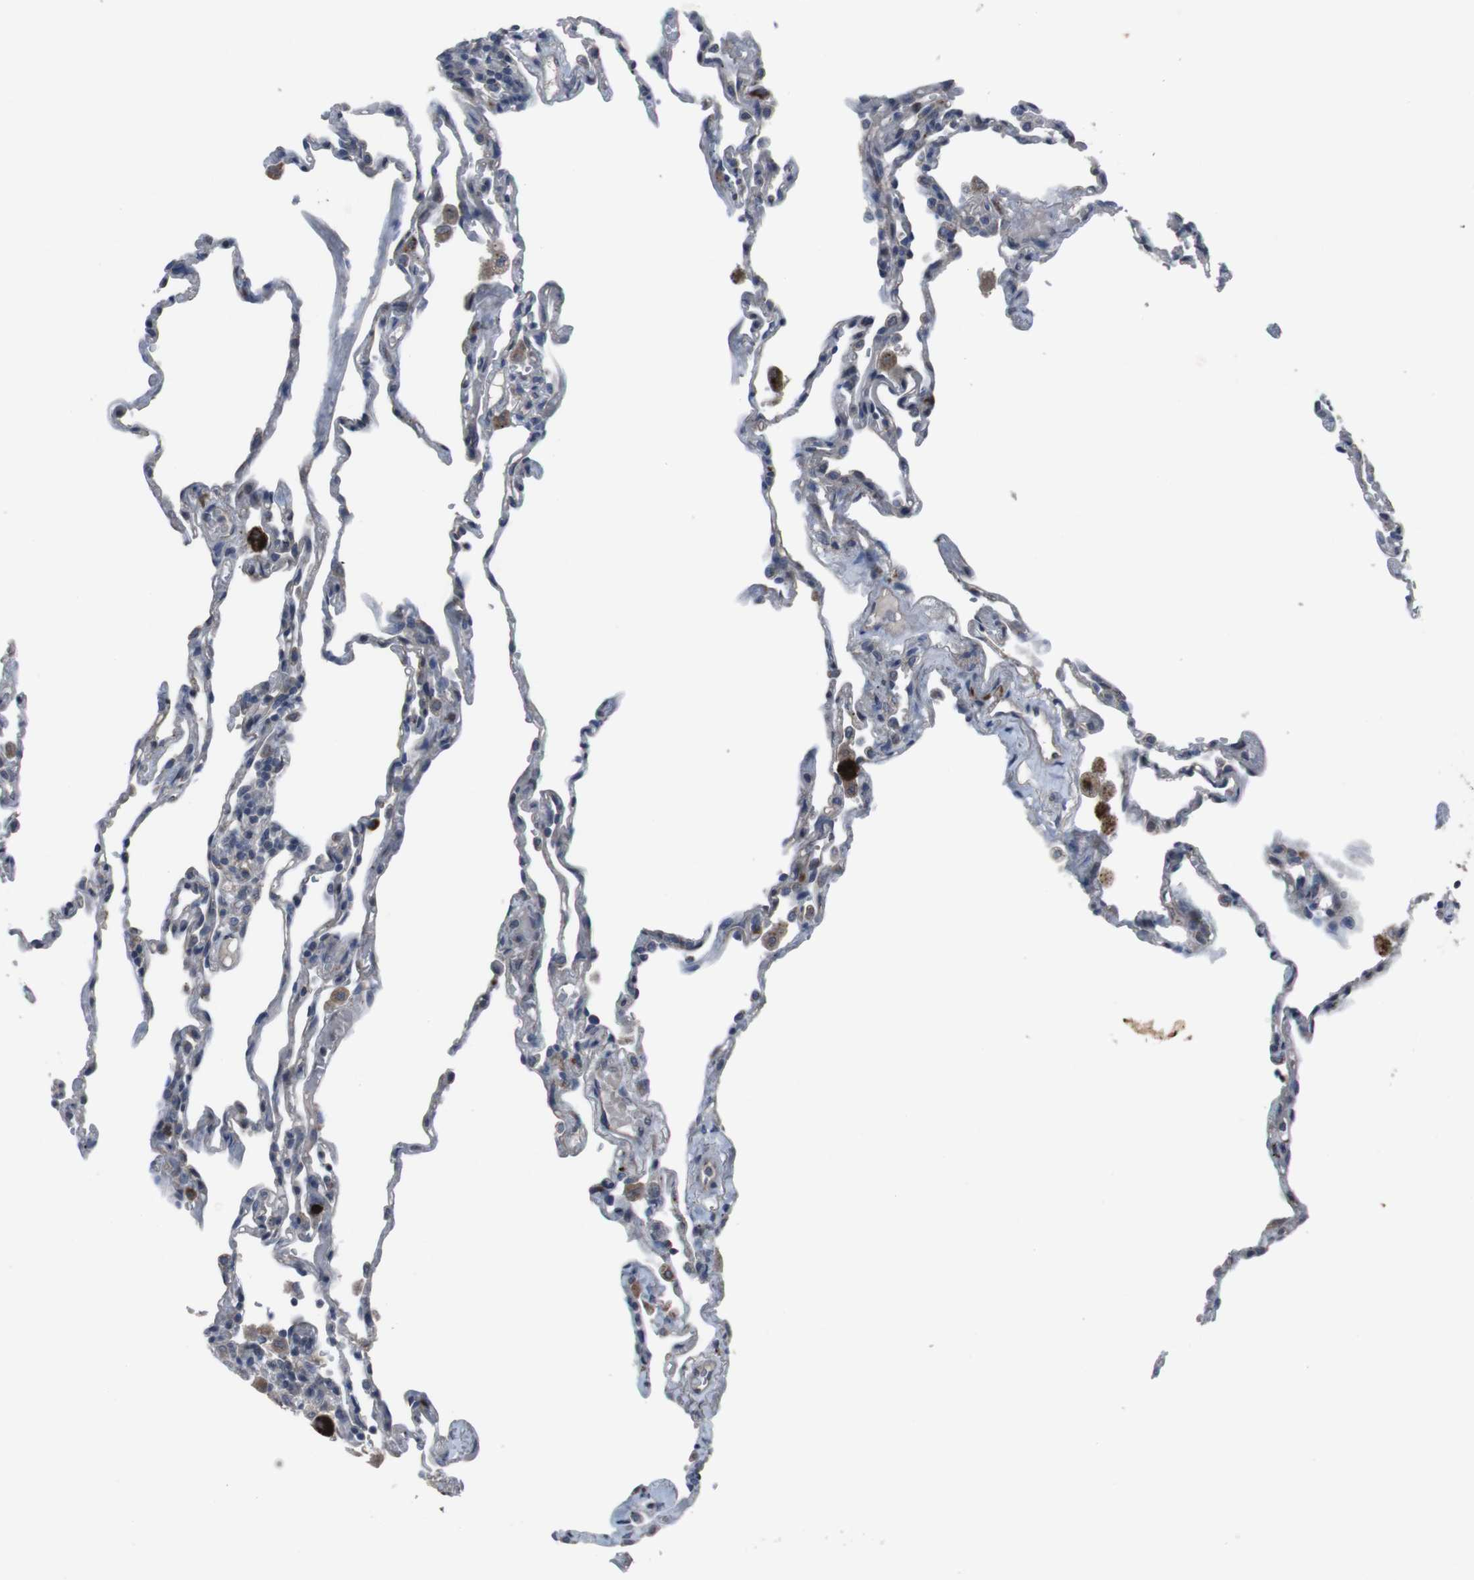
{"staining": {"intensity": "negative", "quantity": "none", "location": "none"}, "tissue": "lung", "cell_type": "Alveolar cells", "image_type": "normal", "snomed": [{"axis": "morphology", "description": "Normal tissue, NOS"}, {"axis": "topography", "description": "Lung"}], "caption": "Image shows no protein expression in alveolar cells of unremarkable lung.", "gene": "EFNA5", "patient": {"sex": "male", "age": 59}}